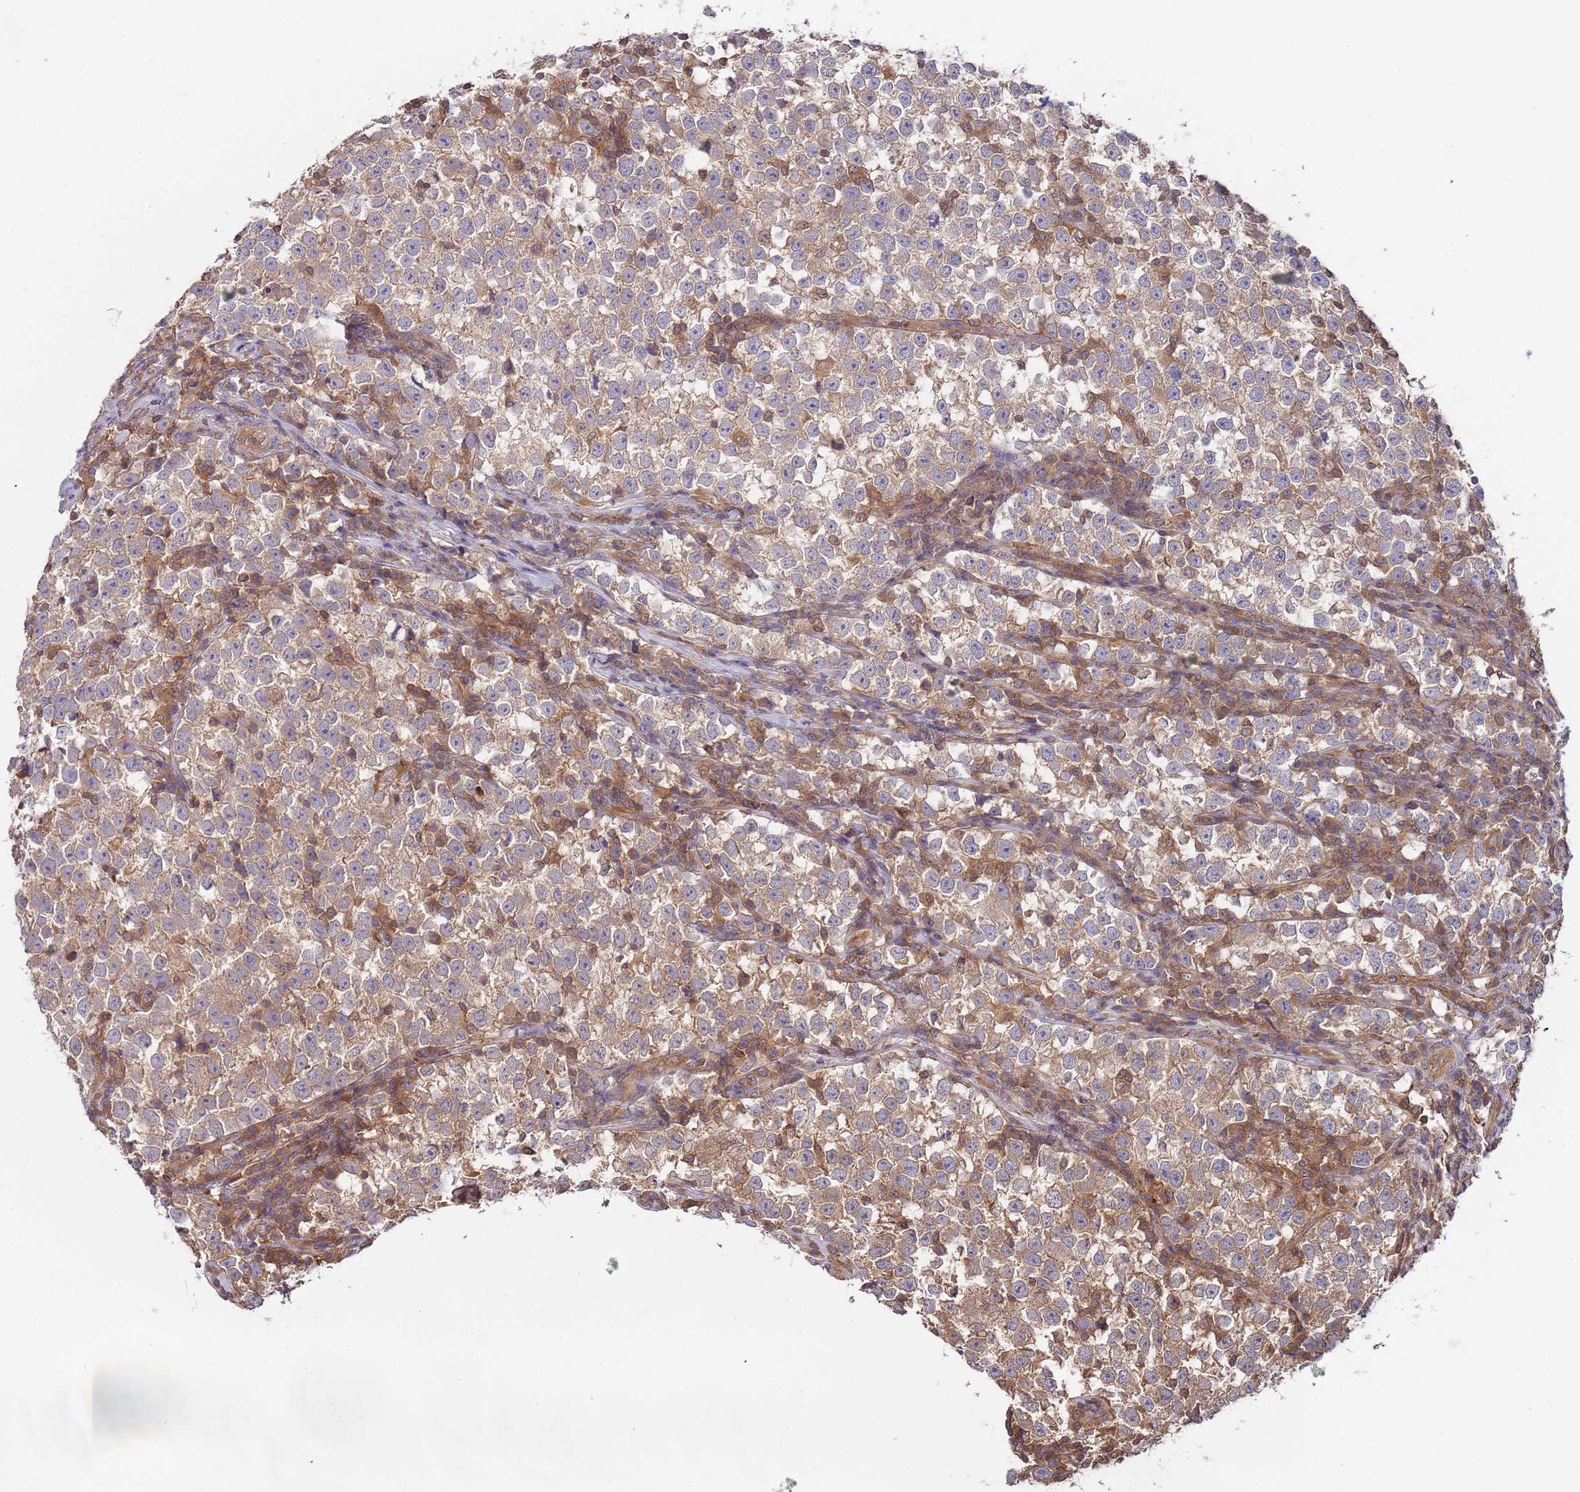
{"staining": {"intensity": "moderate", "quantity": ">75%", "location": "cytoplasmic/membranous"}, "tissue": "testis cancer", "cell_type": "Tumor cells", "image_type": "cancer", "snomed": [{"axis": "morphology", "description": "Normal tissue, NOS"}, {"axis": "morphology", "description": "Seminoma, NOS"}, {"axis": "topography", "description": "Testis"}], "caption": "Testis seminoma stained for a protein shows moderate cytoplasmic/membranous positivity in tumor cells.", "gene": "GSDMD", "patient": {"sex": "male", "age": 43}}